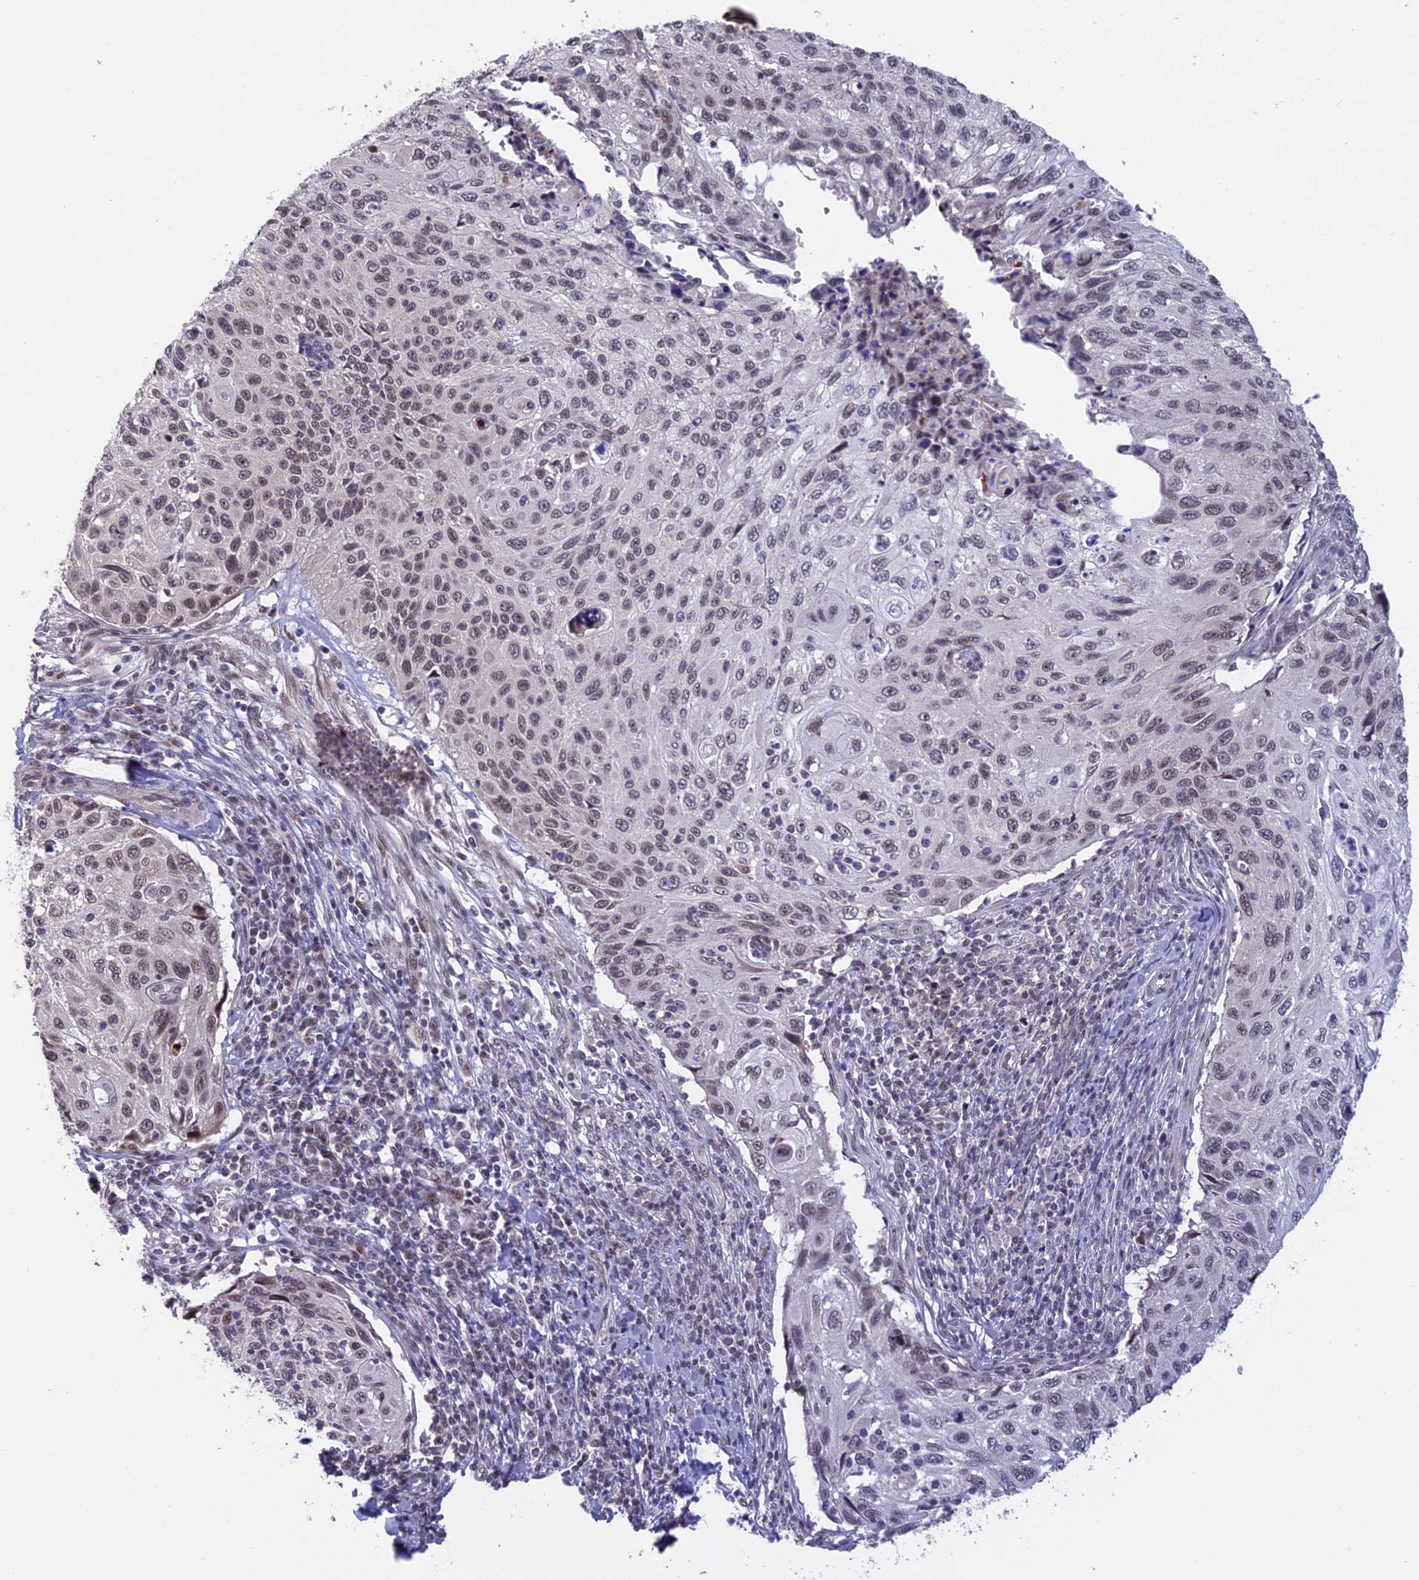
{"staining": {"intensity": "weak", "quantity": "<25%", "location": "nuclear"}, "tissue": "cervical cancer", "cell_type": "Tumor cells", "image_type": "cancer", "snomed": [{"axis": "morphology", "description": "Squamous cell carcinoma, NOS"}, {"axis": "topography", "description": "Cervix"}], "caption": "Tumor cells show no significant protein positivity in cervical cancer. (Stains: DAB IHC with hematoxylin counter stain, Microscopy: brightfield microscopy at high magnification).", "gene": "POLR2C", "patient": {"sex": "female", "age": 70}}